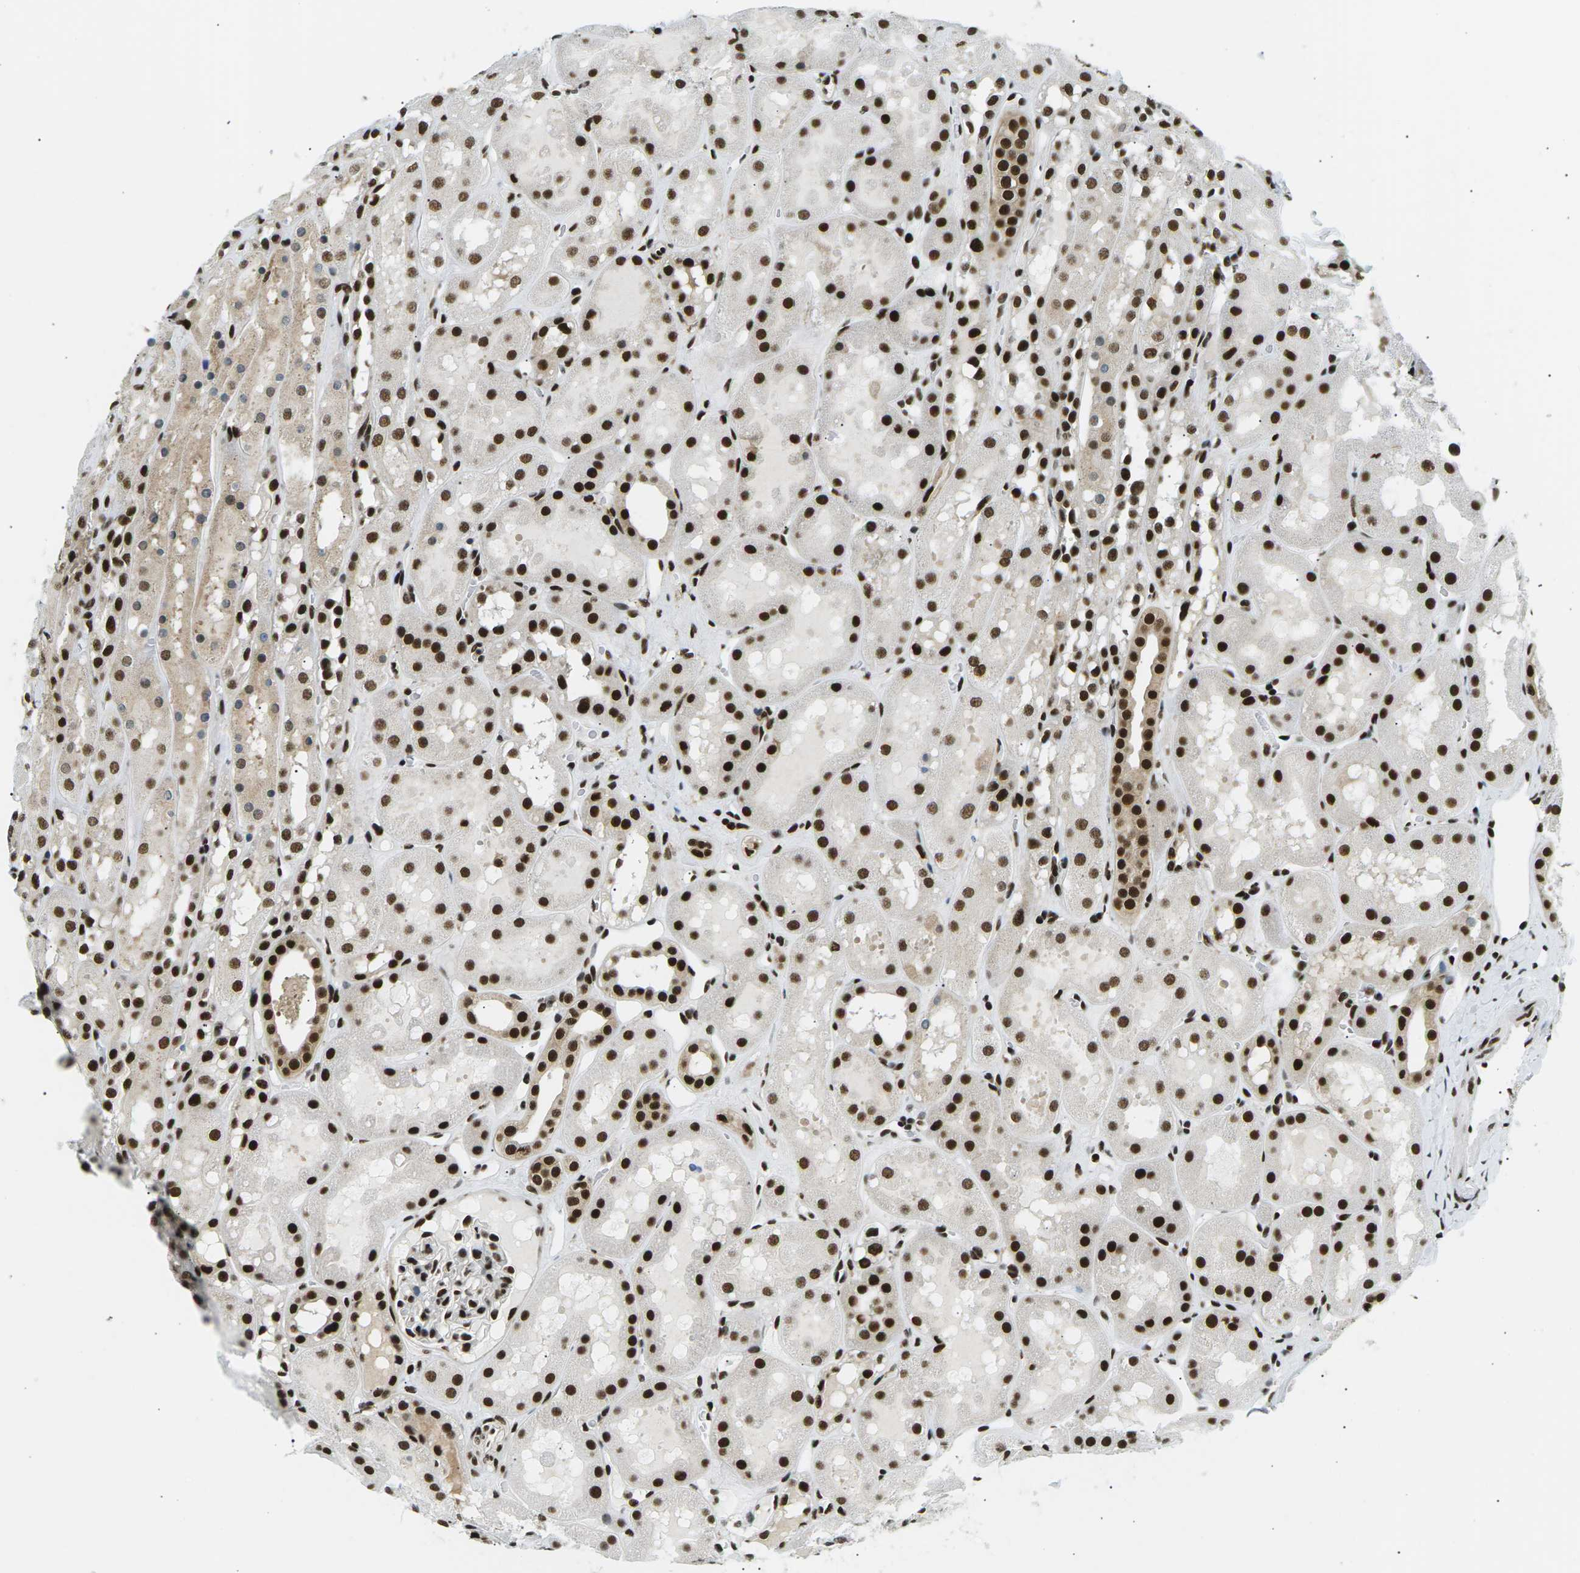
{"staining": {"intensity": "strong", "quantity": ">75%", "location": "nuclear"}, "tissue": "kidney", "cell_type": "Cells in glomeruli", "image_type": "normal", "snomed": [{"axis": "morphology", "description": "Normal tissue, NOS"}, {"axis": "topography", "description": "Kidney"}, {"axis": "topography", "description": "Urinary bladder"}], "caption": "Kidney stained with IHC reveals strong nuclear positivity in about >75% of cells in glomeruli.", "gene": "RPA2", "patient": {"sex": "male", "age": 16}}